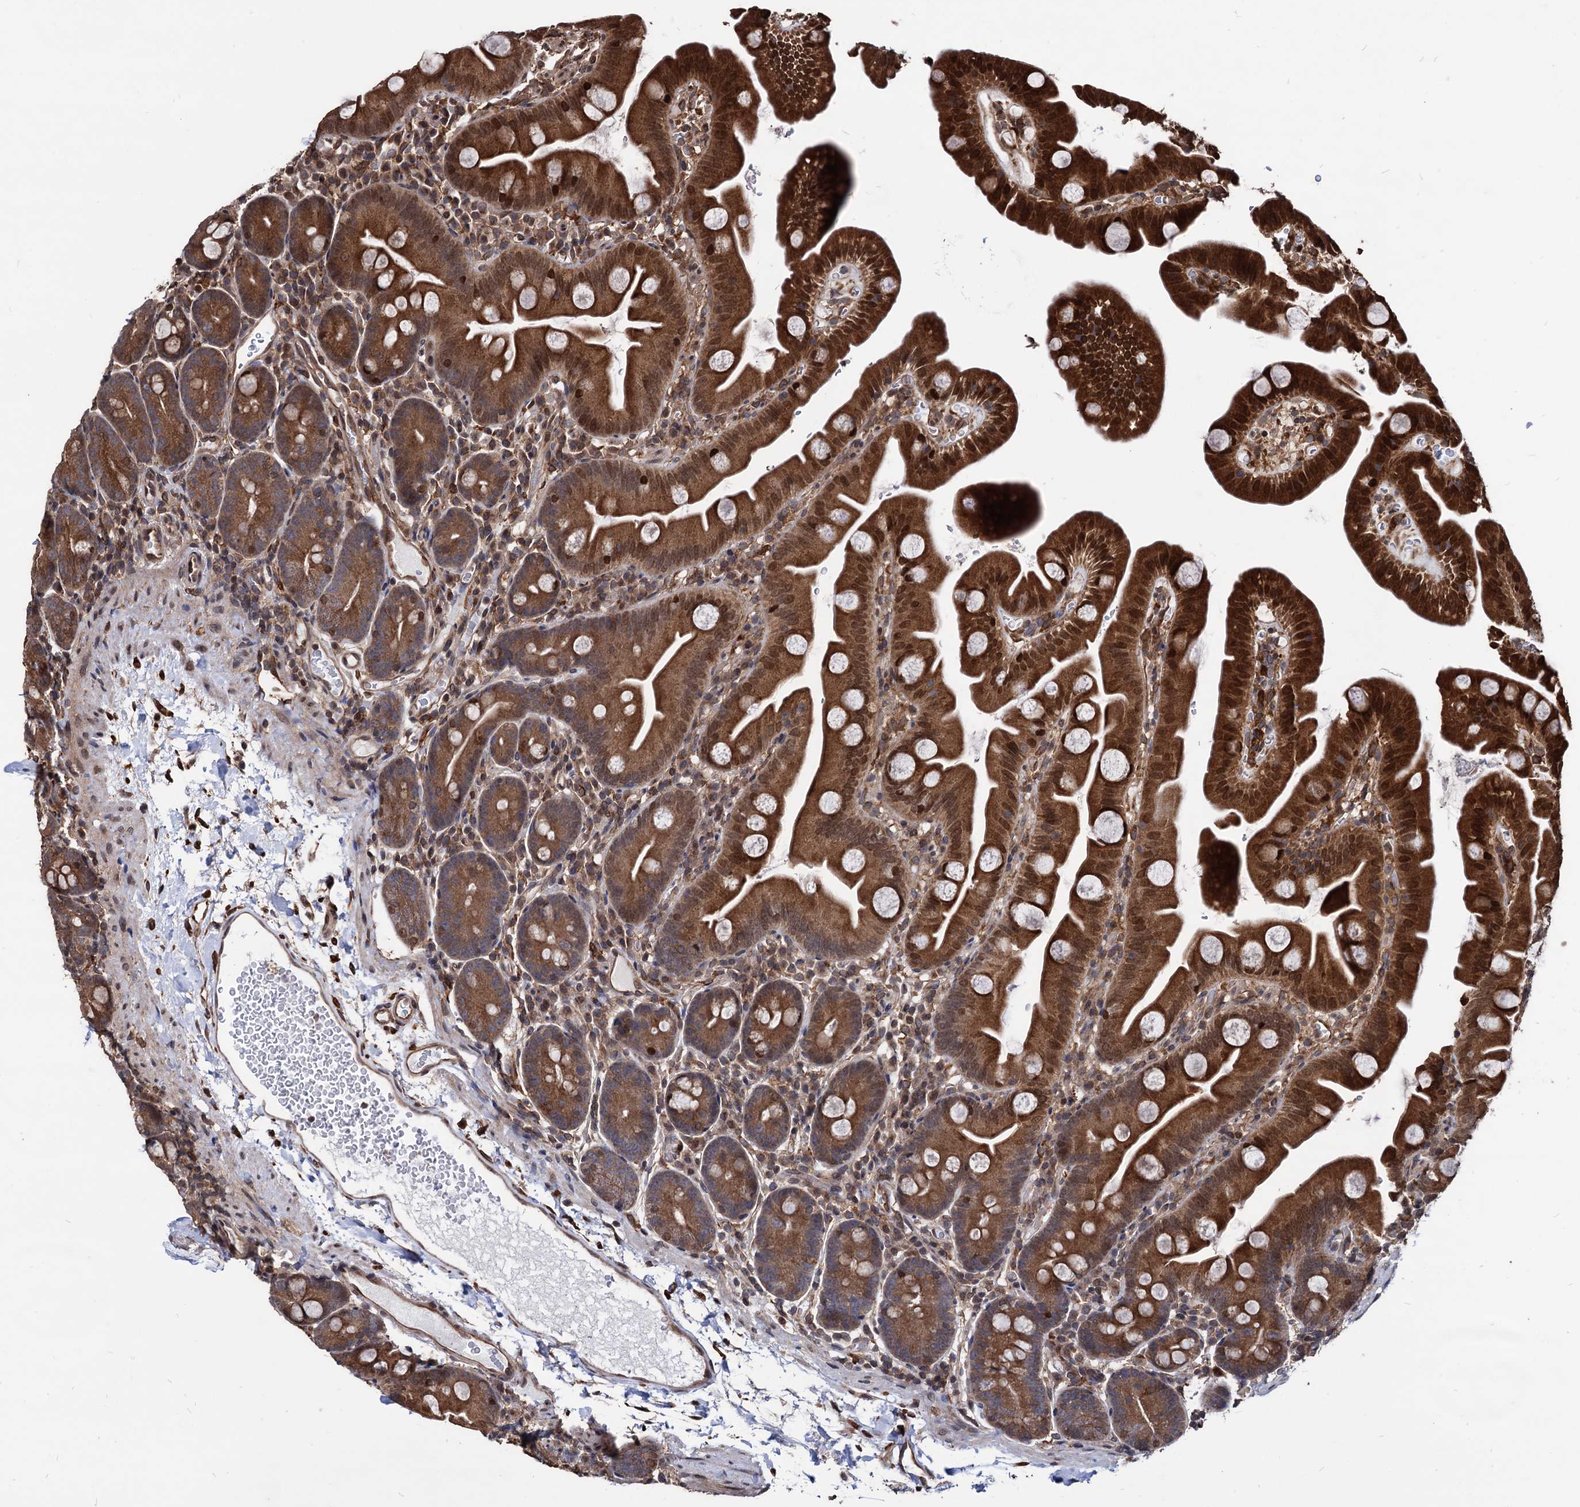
{"staining": {"intensity": "strong", "quantity": ">75%", "location": "cytoplasmic/membranous,nuclear"}, "tissue": "small intestine", "cell_type": "Glandular cells", "image_type": "normal", "snomed": [{"axis": "morphology", "description": "Normal tissue, NOS"}, {"axis": "topography", "description": "Small intestine"}], "caption": "This is a photomicrograph of immunohistochemistry staining of normal small intestine, which shows strong expression in the cytoplasmic/membranous,nuclear of glandular cells.", "gene": "ANKRD12", "patient": {"sex": "female", "age": 68}}